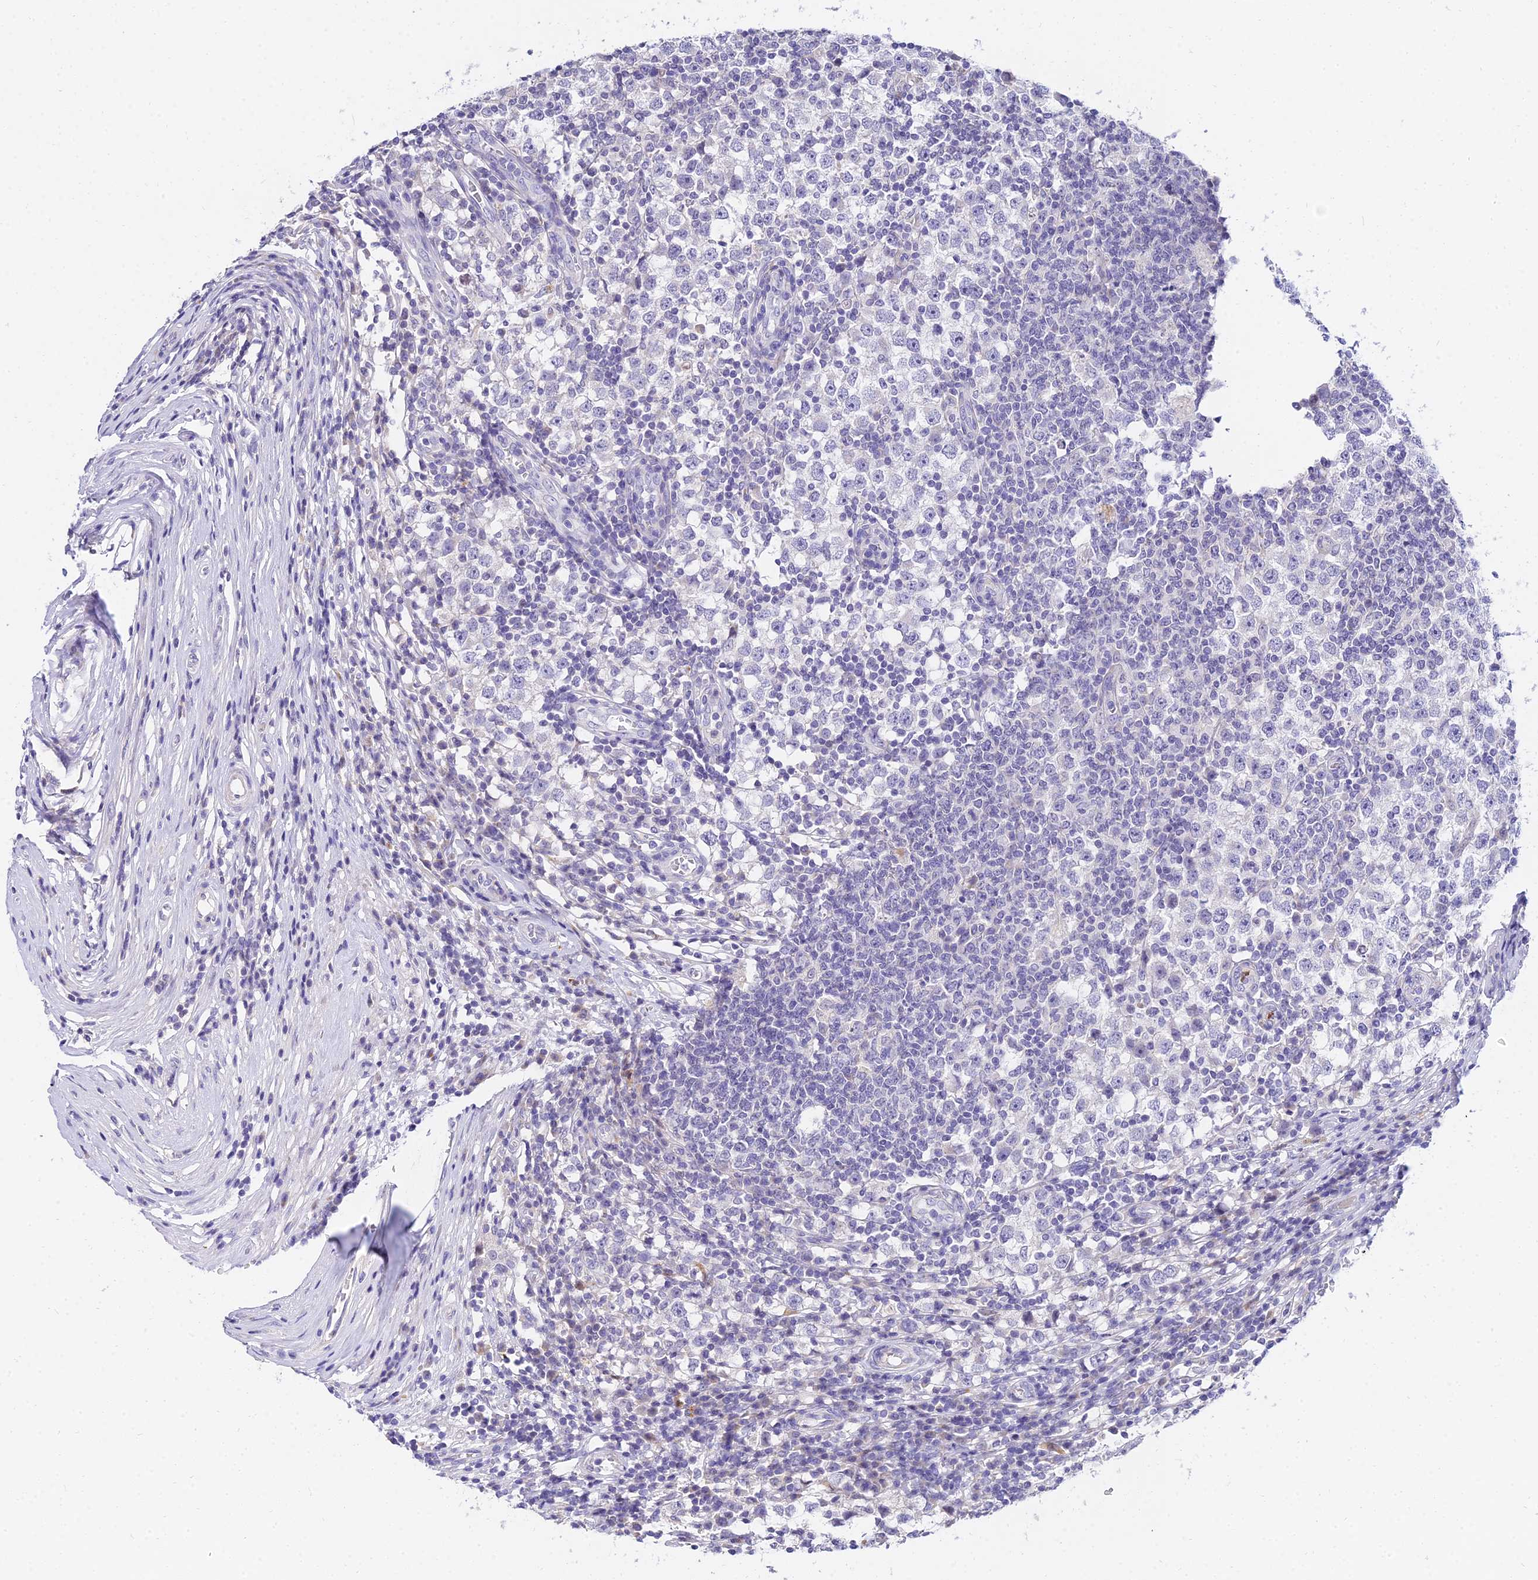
{"staining": {"intensity": "negative", "quantity": "none", "location": "none"}, "tissue": "testis cancer", "cell_type": "Tumor cells", "image_type": "cancer", "snomed": [{"axis": "morphology", "description": "Seminoma, NOS"}, {"axis": "topography", "description": "Testis"}], "caption": "An image of human testis seminoma is negative for staining in tumor cells.", "gene": "VWC2L", "patient": {"sex": "male", "age": 65}}